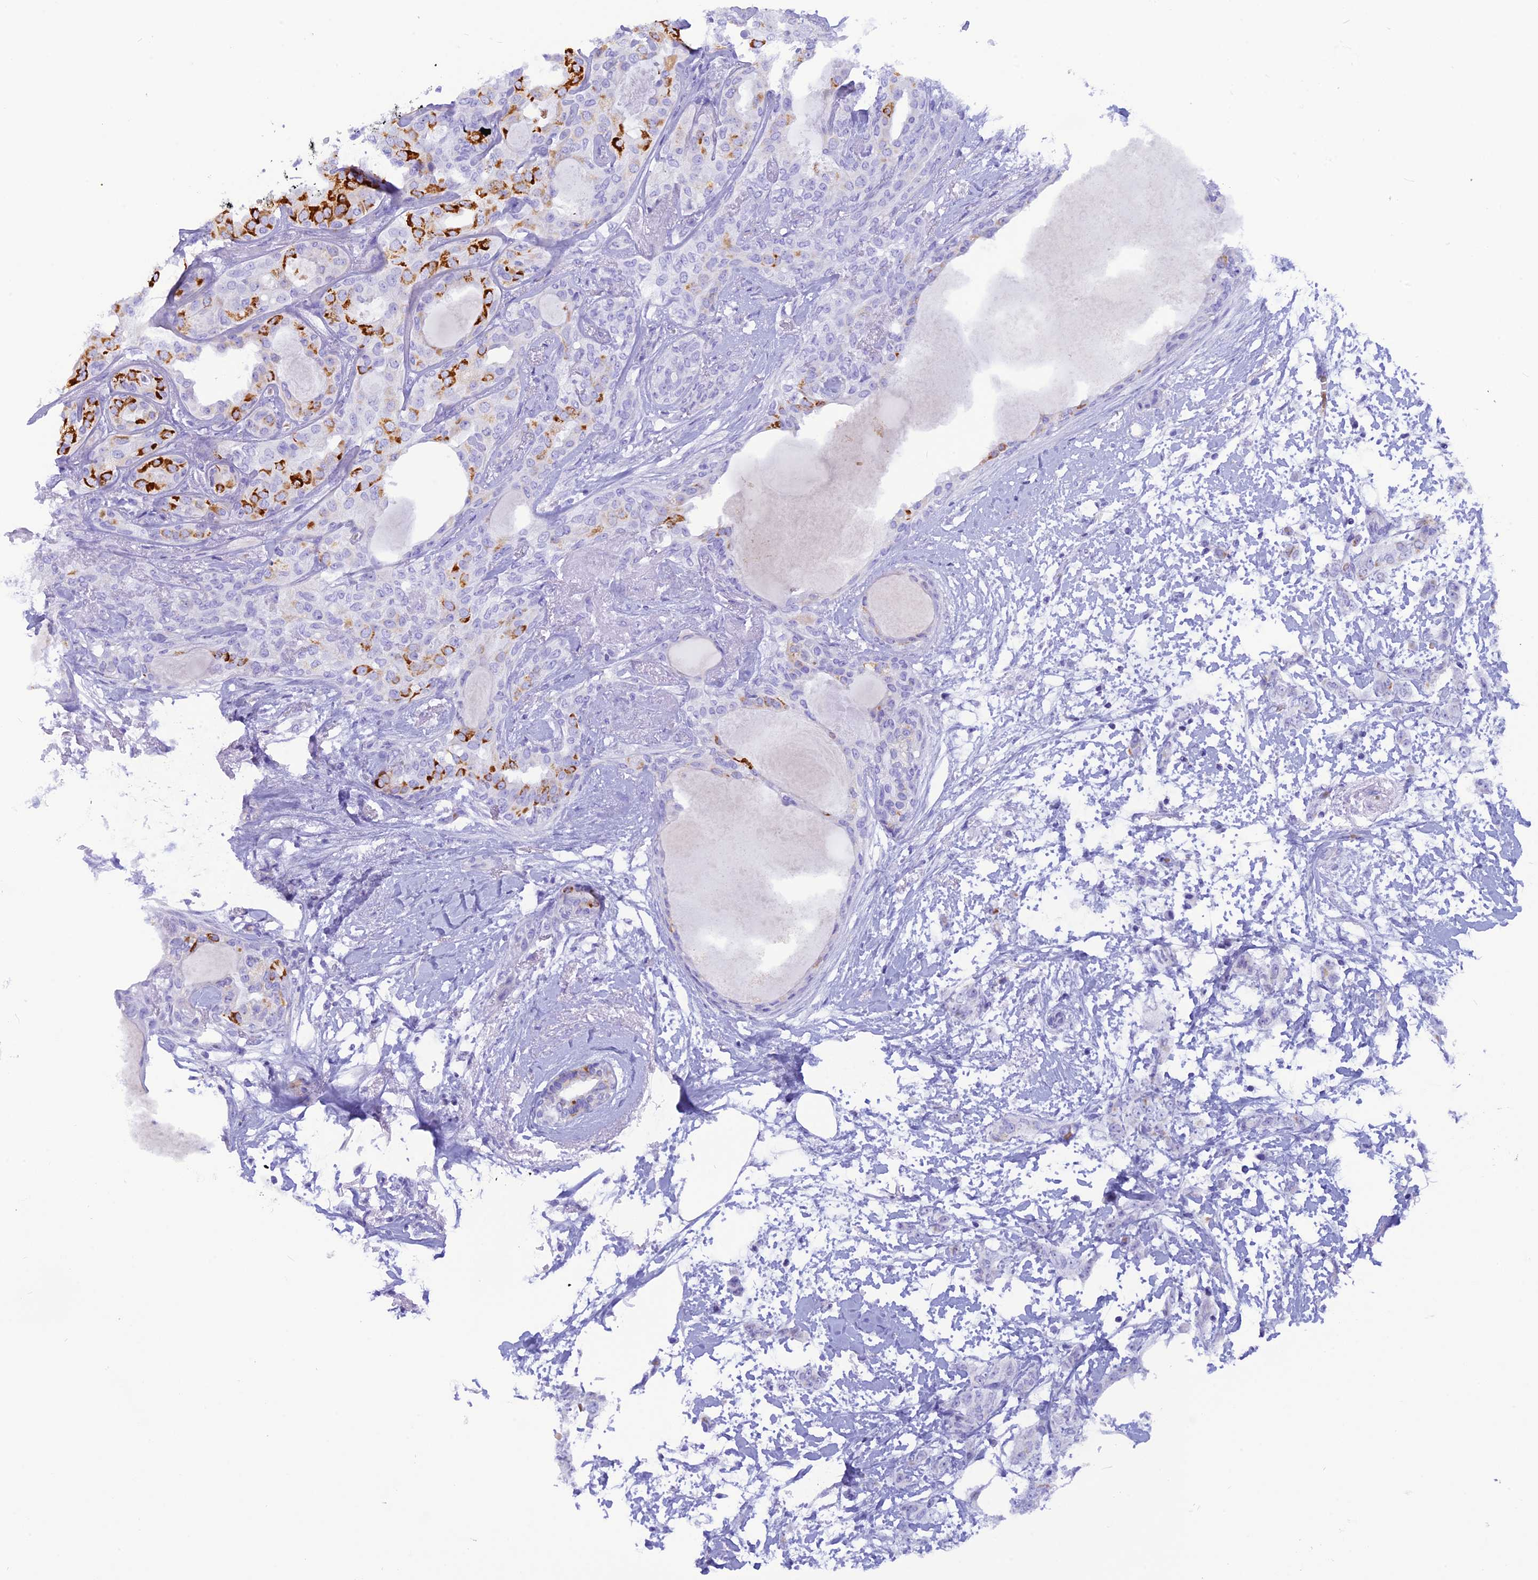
{"staining": {"intensity": "strong", "quantity": "<25%", "location": "cytoplasmic/membranous"}, "tissue": "breast cancer", "cell_type": "Tumor cells", "image_type": "cancer", "snomed": [{"axis": "morphology", "description": "Duct carcinoma"}, {"axis": "topography", "description": "Breast"}], "caption": "Strong cytoplasmic/membranous protein expression is present in approximately <25% of tumor cells in breast cancer (intraductal carcinoma).", "gene": "GLYATL1", "patient": {"sex": "female", "age": 72}}